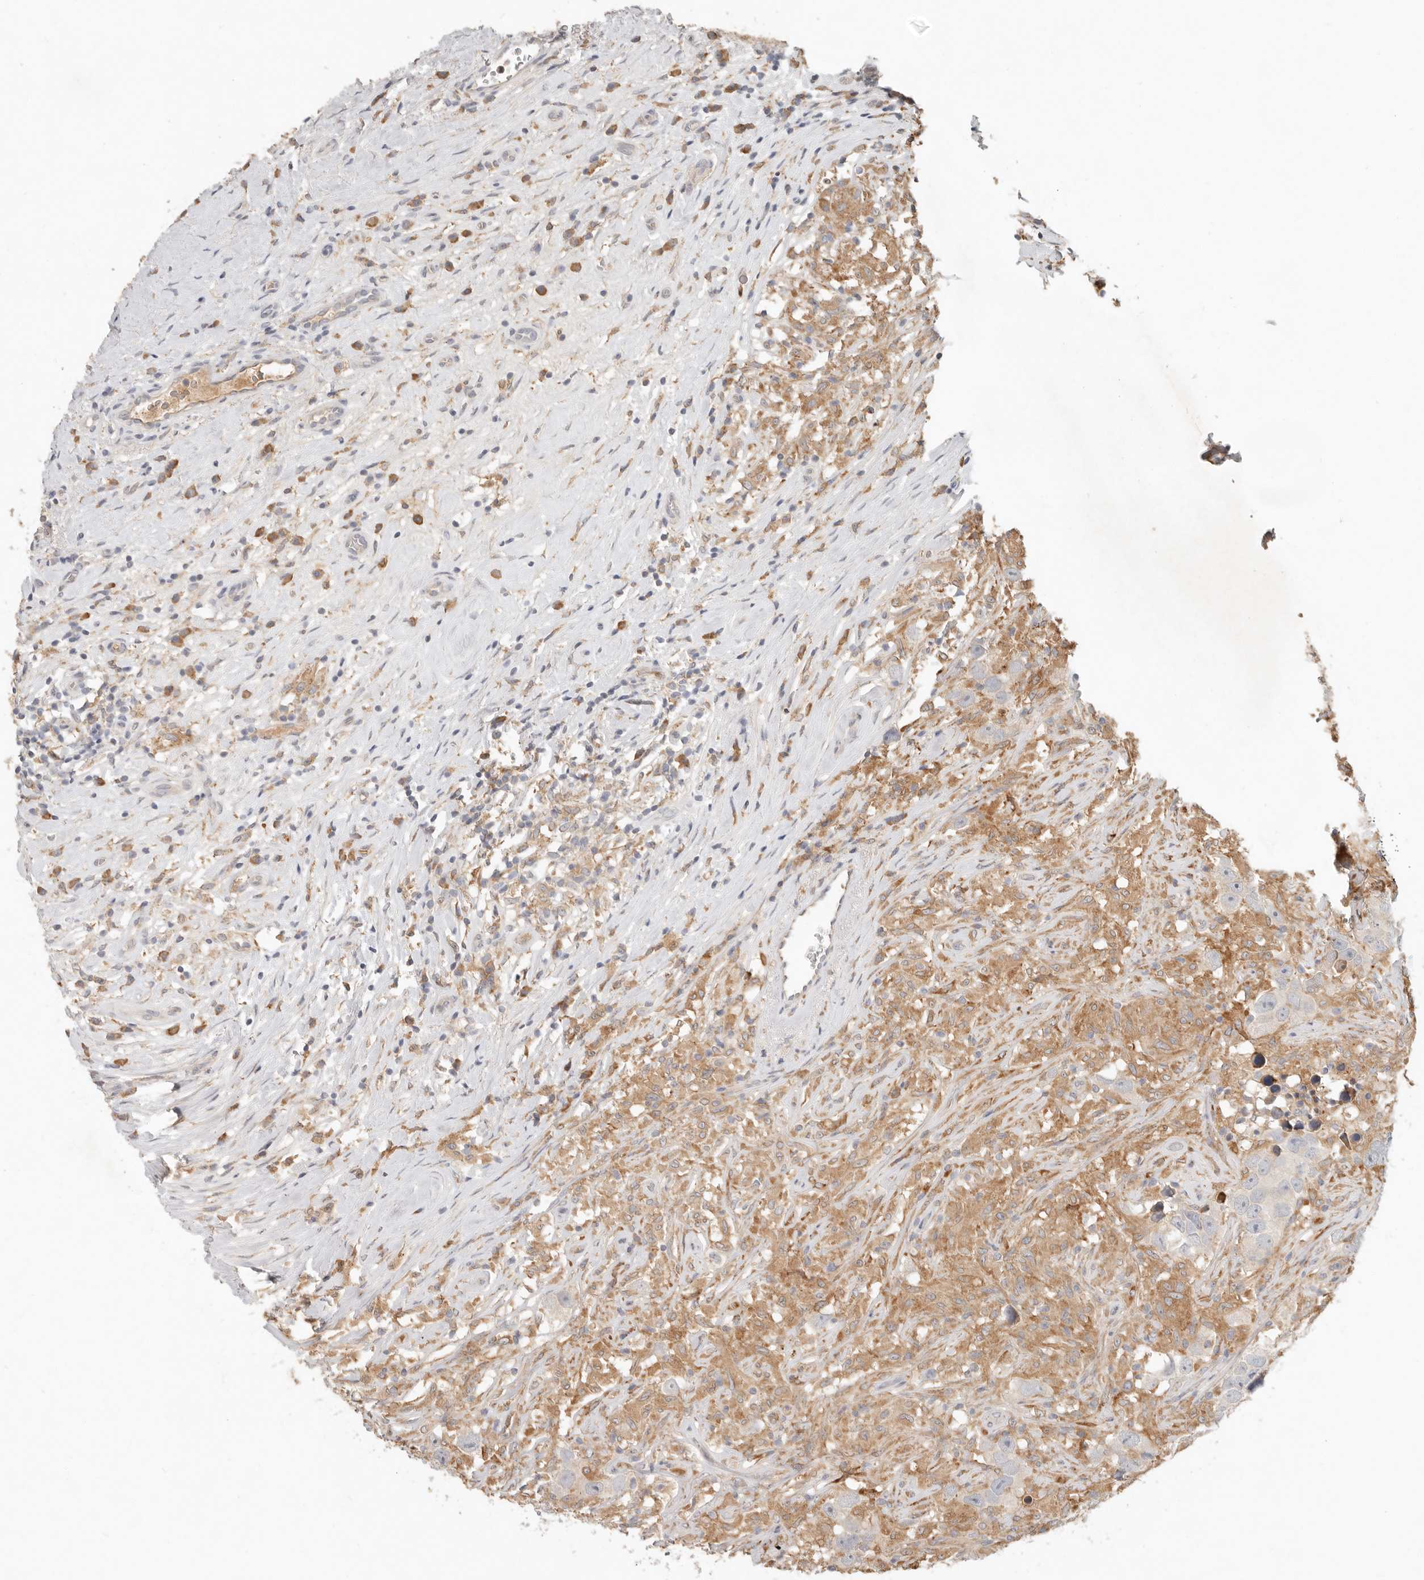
{"staining": {"intensity": "negative", "quantity": "none", "location": "none"}, "tissue": "testis cancer", "cell_type": "Tumor cells", "image_type": "cancer", "snomed": [{"axis": "morphology", "description": "Seminoma, NOS"}, {"axis": "topography", "description": "Testis"}], "caption": "IHC micrograph of human seminoma (testis) stained for a protein (brown), which shows no positivity in tumor cells.", "gene": "ARHGEF10L", "patient": {"sex": "male", "age": 49}}